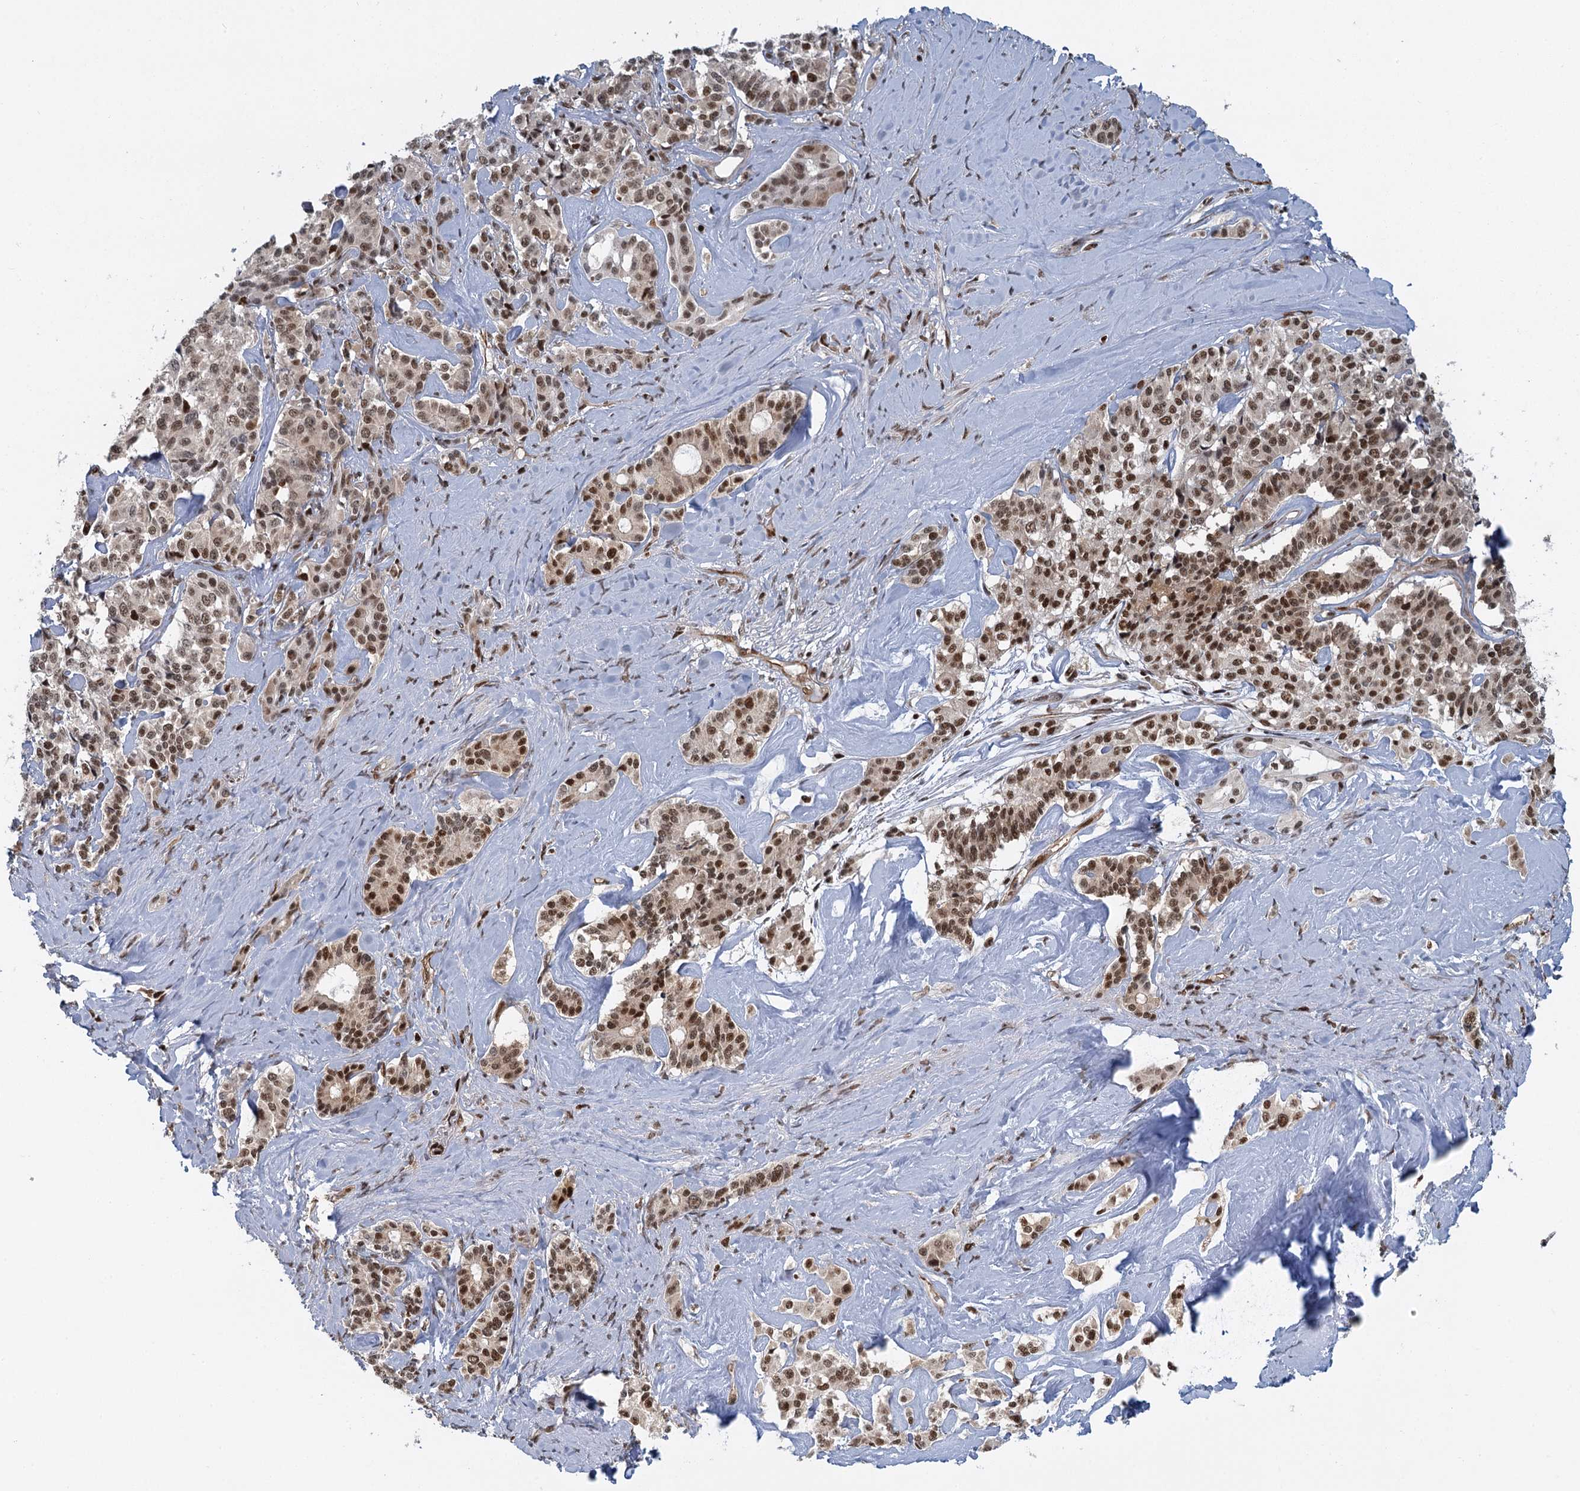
{"staining": {"intensity": "moderate", "quantity": ">75%", "location": "nuclear"}, "tissue": "pancreatic cancer", "cell_type": "Tumor cells", "image_type": "cancer", "snomed": [{"axis": "morphology", "description": "Adenocarcinoma, NOS"}, {"axis": "topography", "description": "Pancreas"}], "caption": "This is a micrograph of immunohistochemistry staining of adenocarcinoma (pancreatic), which shows moderate expression in the nuclear of tumor cells.", "gene": "GPATCH11", "patient": {"sex": "female", "age": 74}}